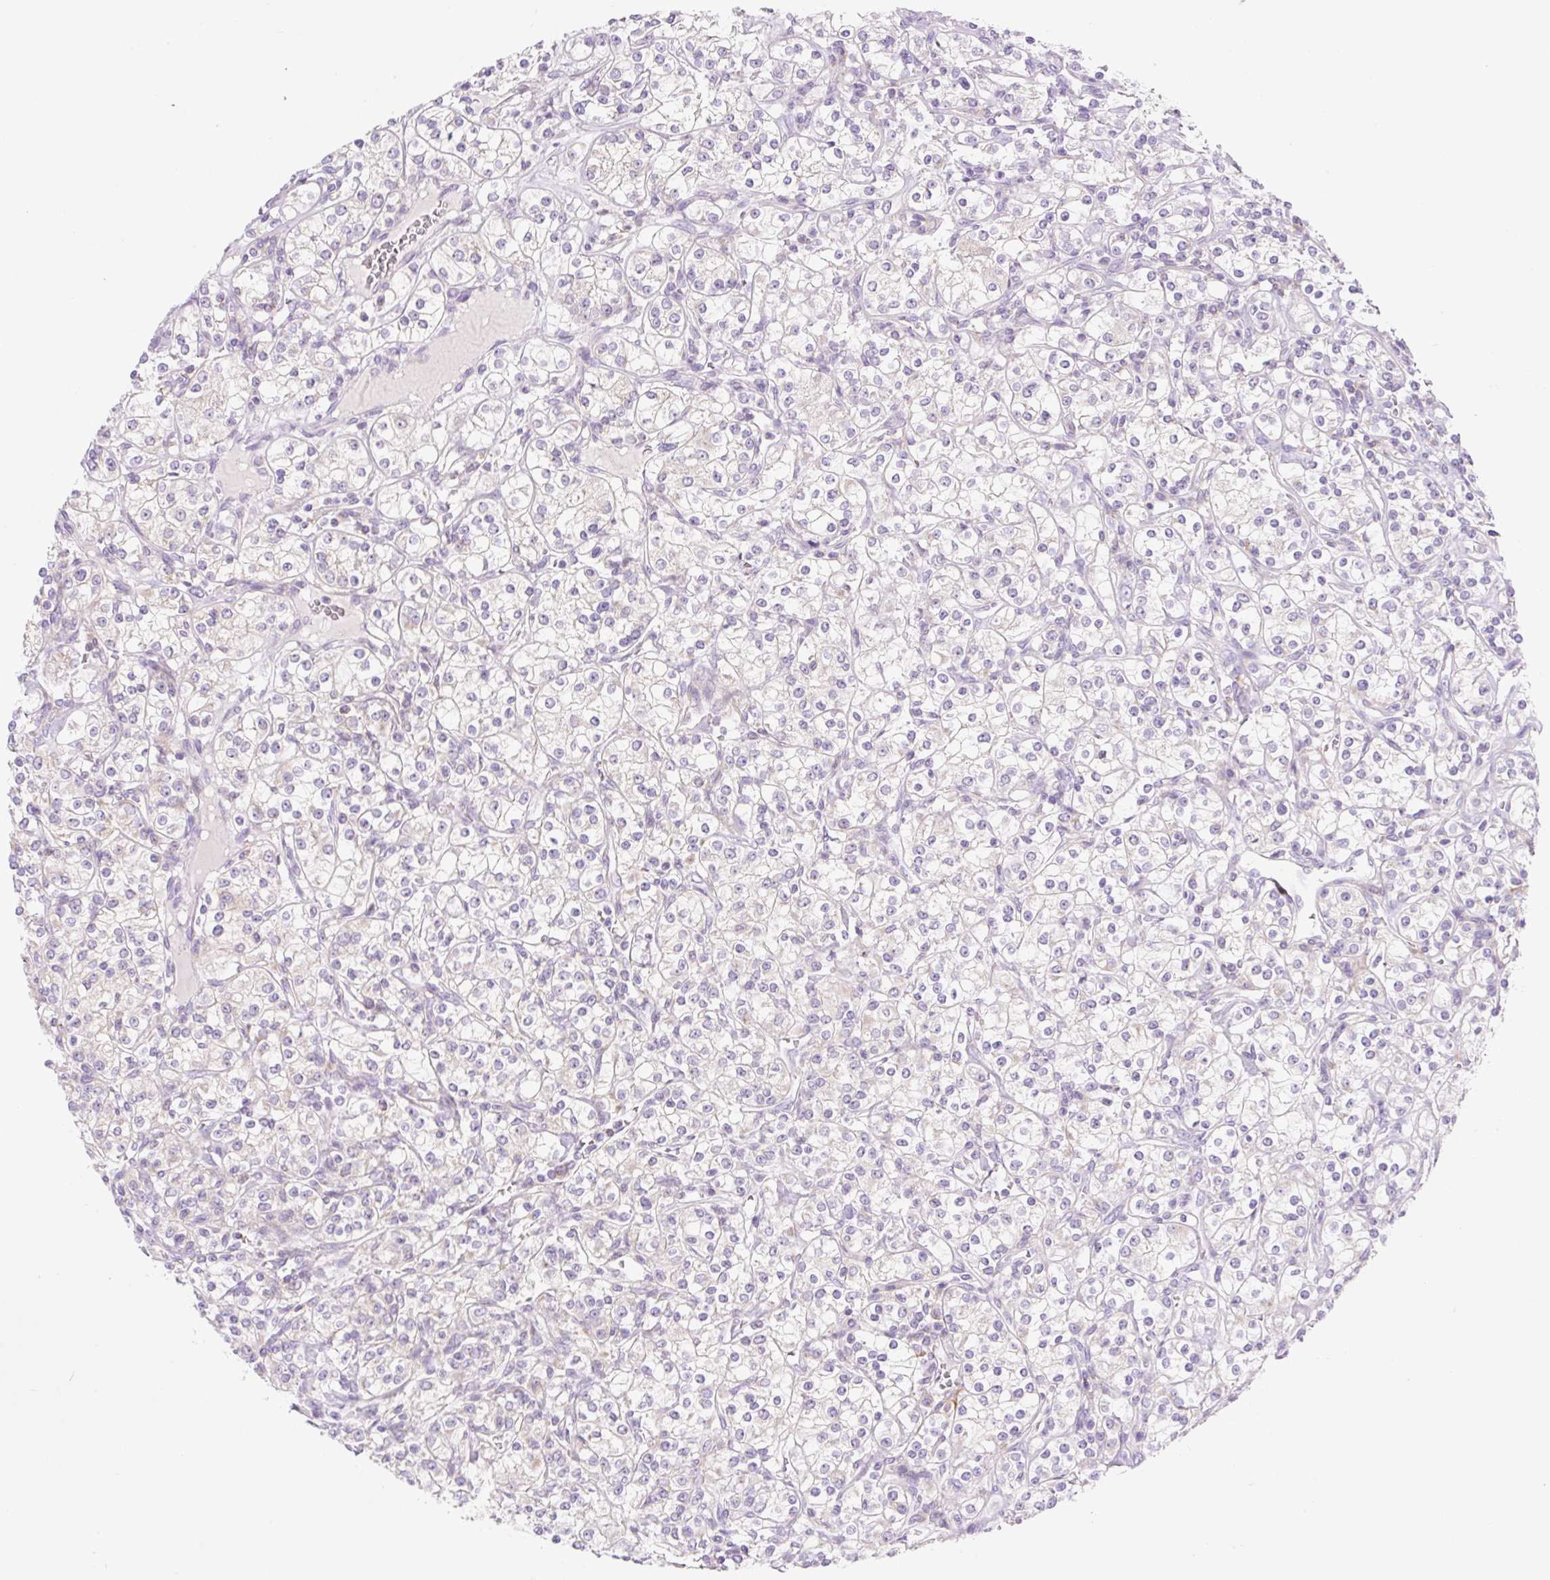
{"staining": {"intensity": "negative", "quantity": "none", "location": "none"}, "tissue": "renal cancer", "cell_type": "Tumor cells", "image_type": "cancer", "snomed": [{"axis": "morphology", "description": "Adenocarcinoma, NOS"}, {"axis": "topography", "description": "Kidney"}], "caption": "Immunohistochemistry (IHC) of adenocarcinoma (renal) reveals no staining in tumor cells.", "gene": "FOCAD", "patient": {"sex": "male", "age": 77}}